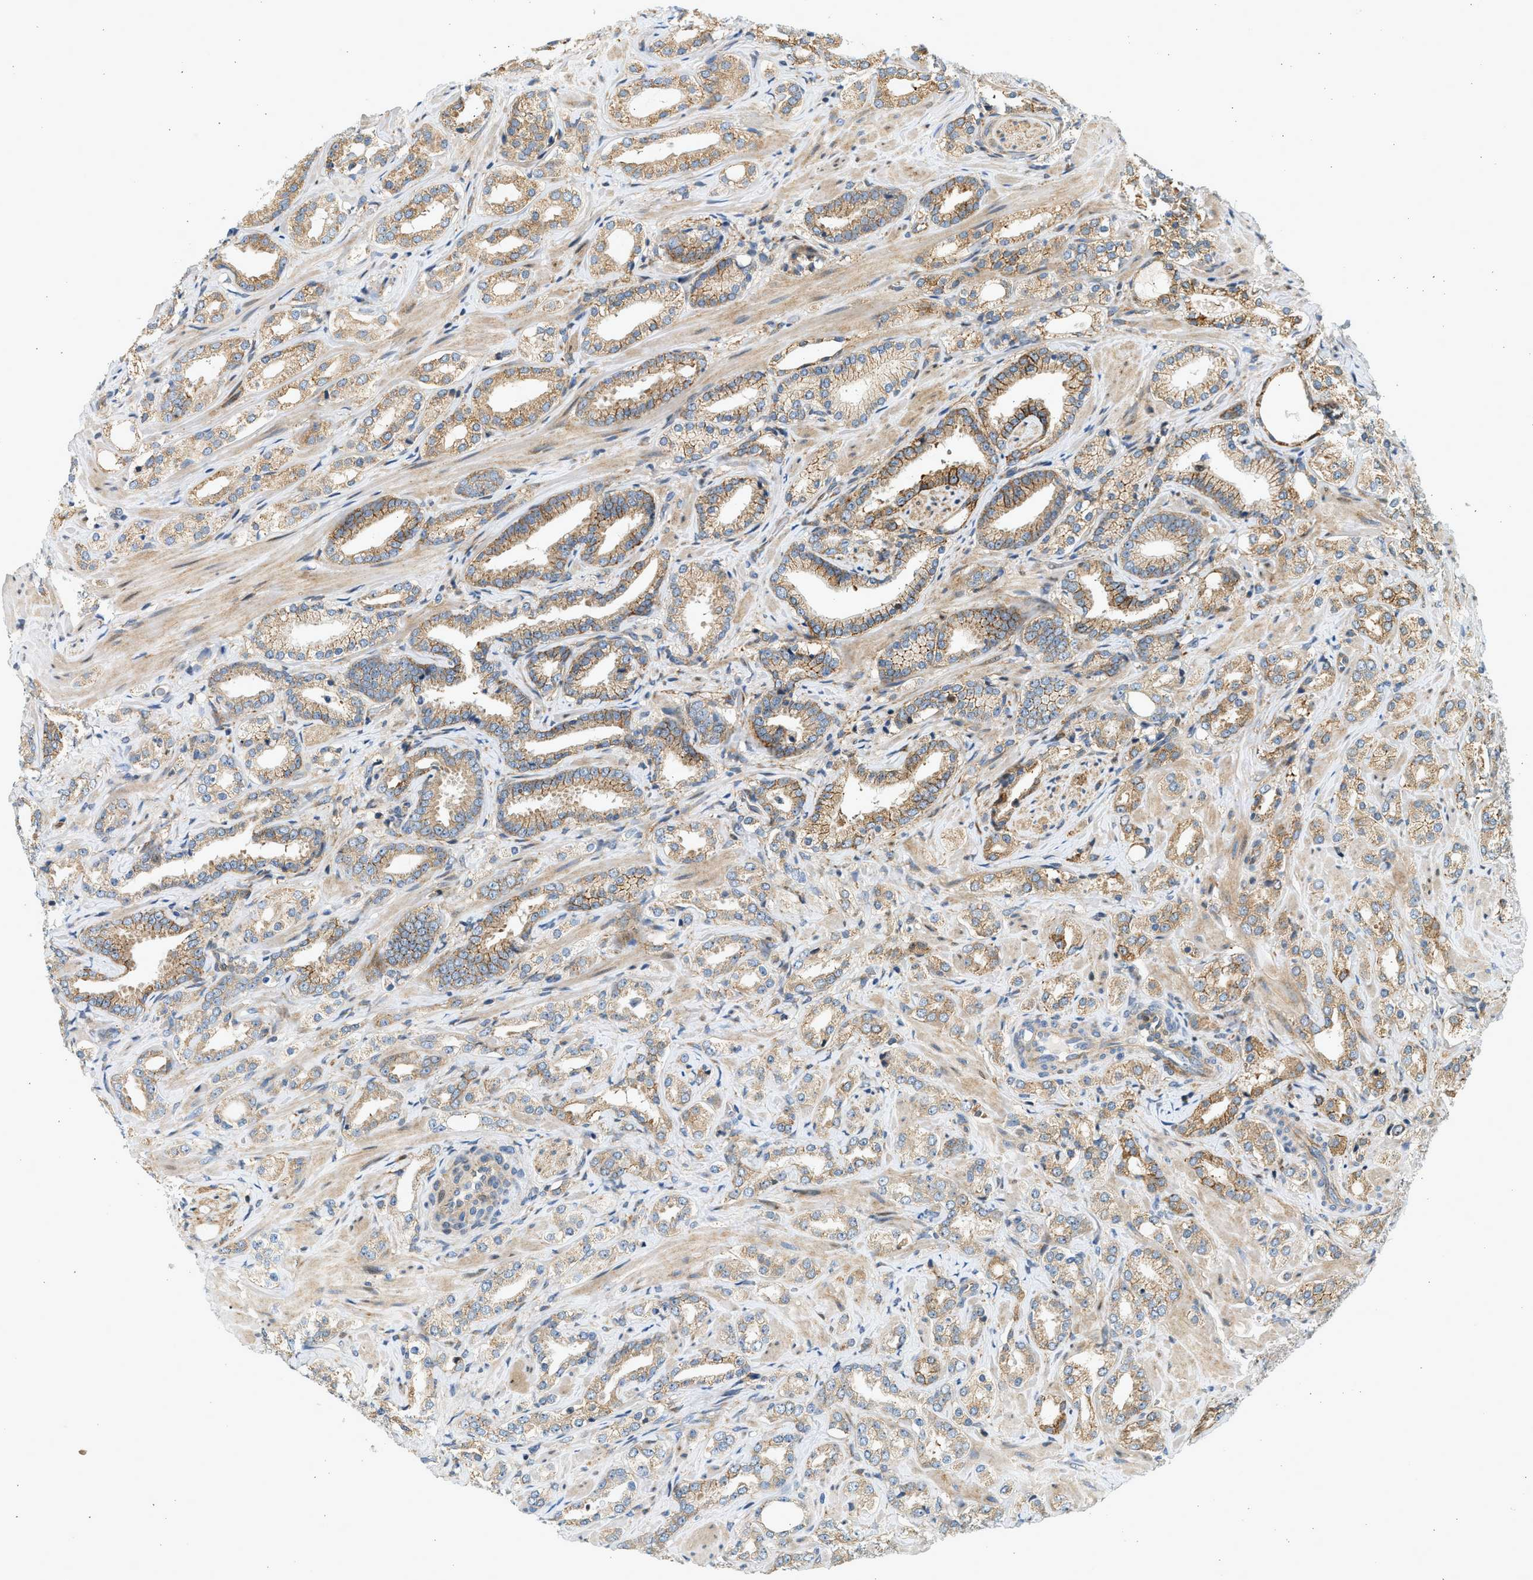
{"staining": {"intensity": "moderate", "quantity": ">75%", "location": "cytoplasmic/membranous"}, "tissue": "prostate cancer", "cell_type": "Tumor cells", "image_type": "cancer", "snomed": [{"axis": "morphology", "description": "Adenocarcinoma, High grade"}, {"axis": "topography", "description": "Prostate"}], "caption": "Protein expression analysis of prostate cancer (high-grade adenocarcinoma) shows moderate cytoplasmic/membranous positivity in about >75% of tumor cells.", "gene": "NRSN2", "patient": {"sex": "male", "age": 64}}